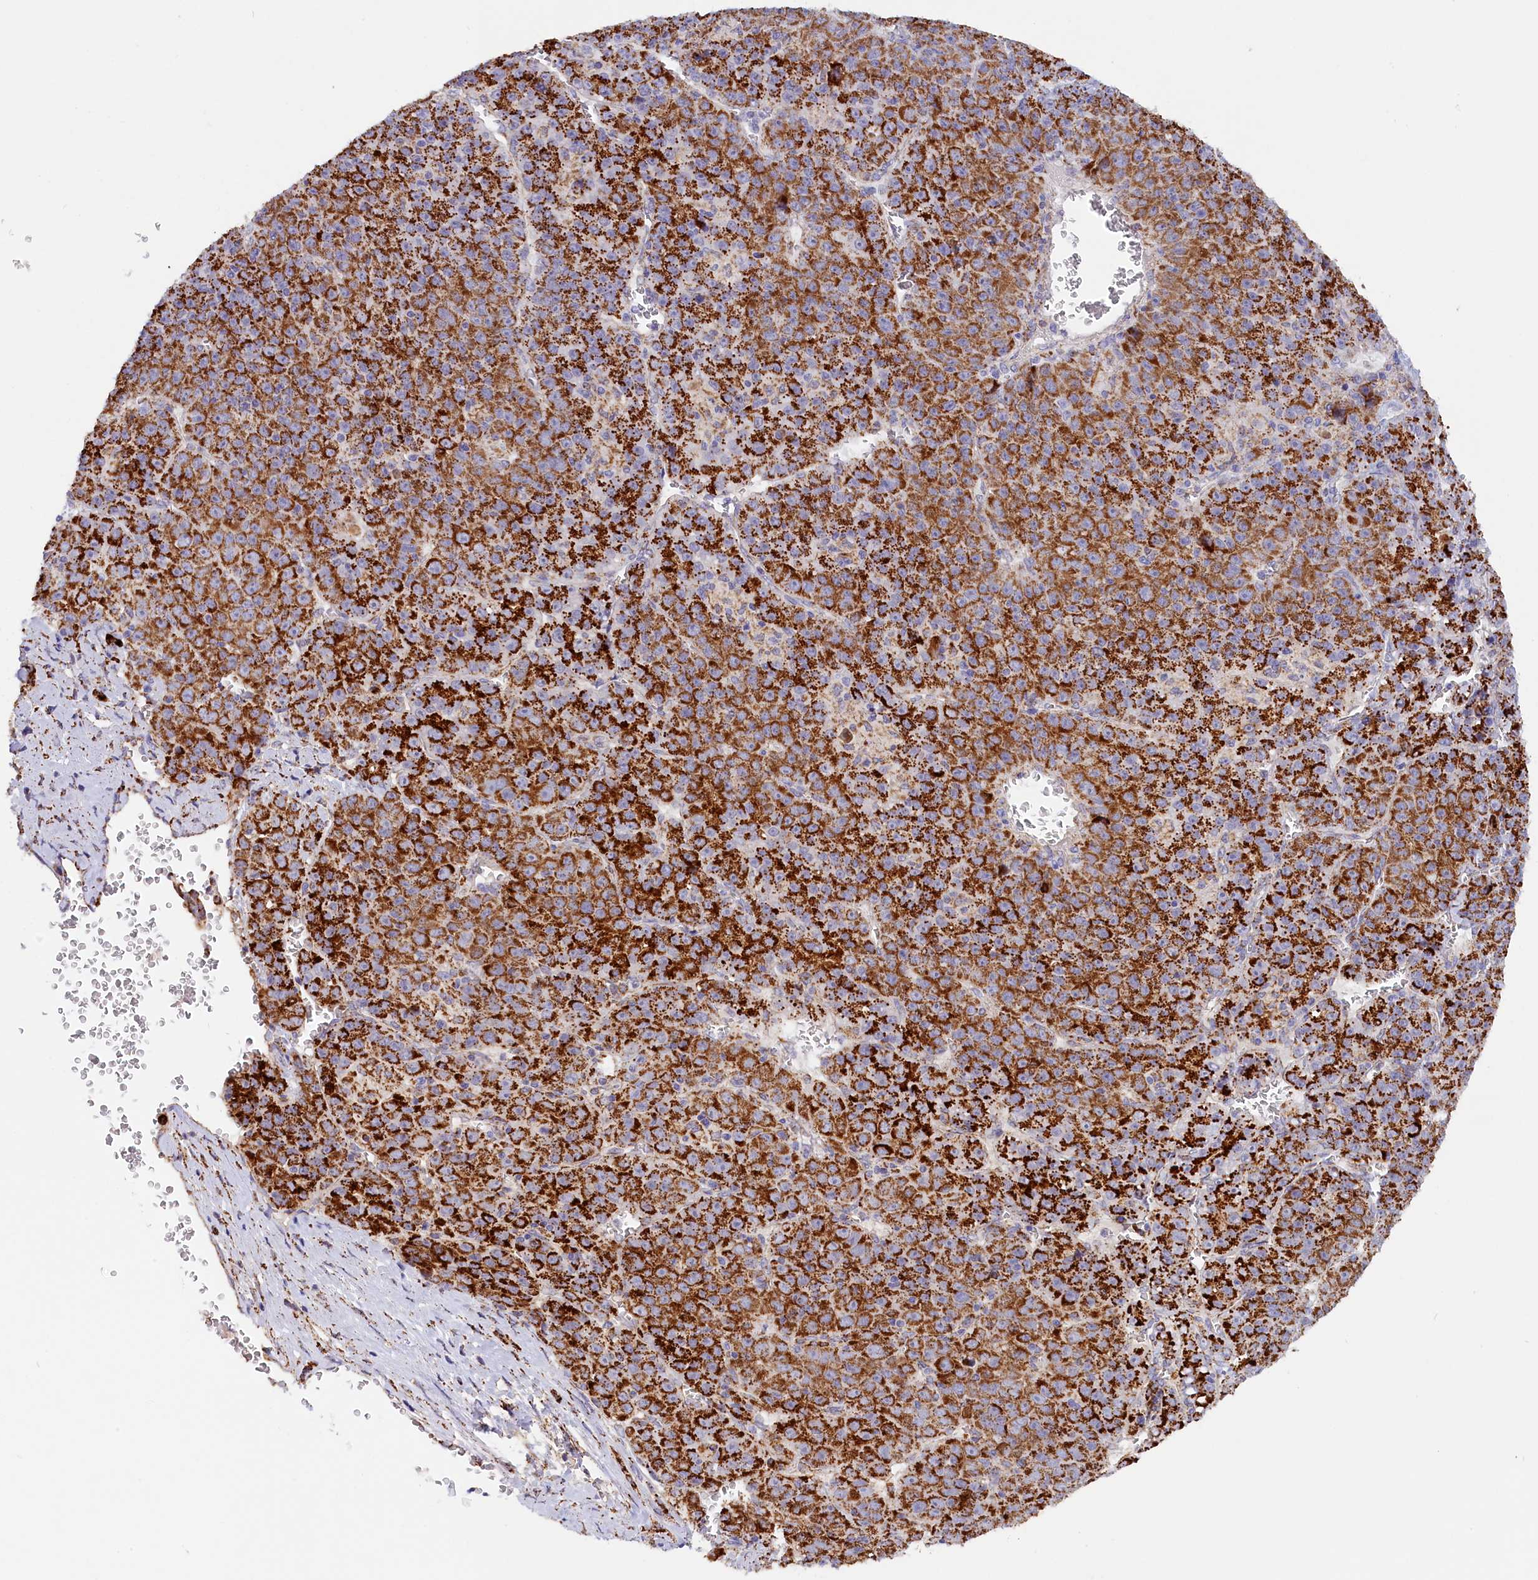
{"staining": {"intensity": "strong", "quantity": ">75%", "location": "cytoplasmic/membranous"}, "tissue": "liver cancer", "cell_type": "Tumor cells", "image_type": "cancer", "snomed": [{"axis": "morphology", "description": "Carcinoma, Hepatocellular, NOS"}, {"axis": "topography", "description": "Liver"}], "caption": "This micrograph displays immunohistochemistry staining of liver cancer, with high strong cytoplasmic/membranous positivity in about >75% of tumor cells.", "gene": "AKTIP", "patient": {"sex": "female", "age": 53}}